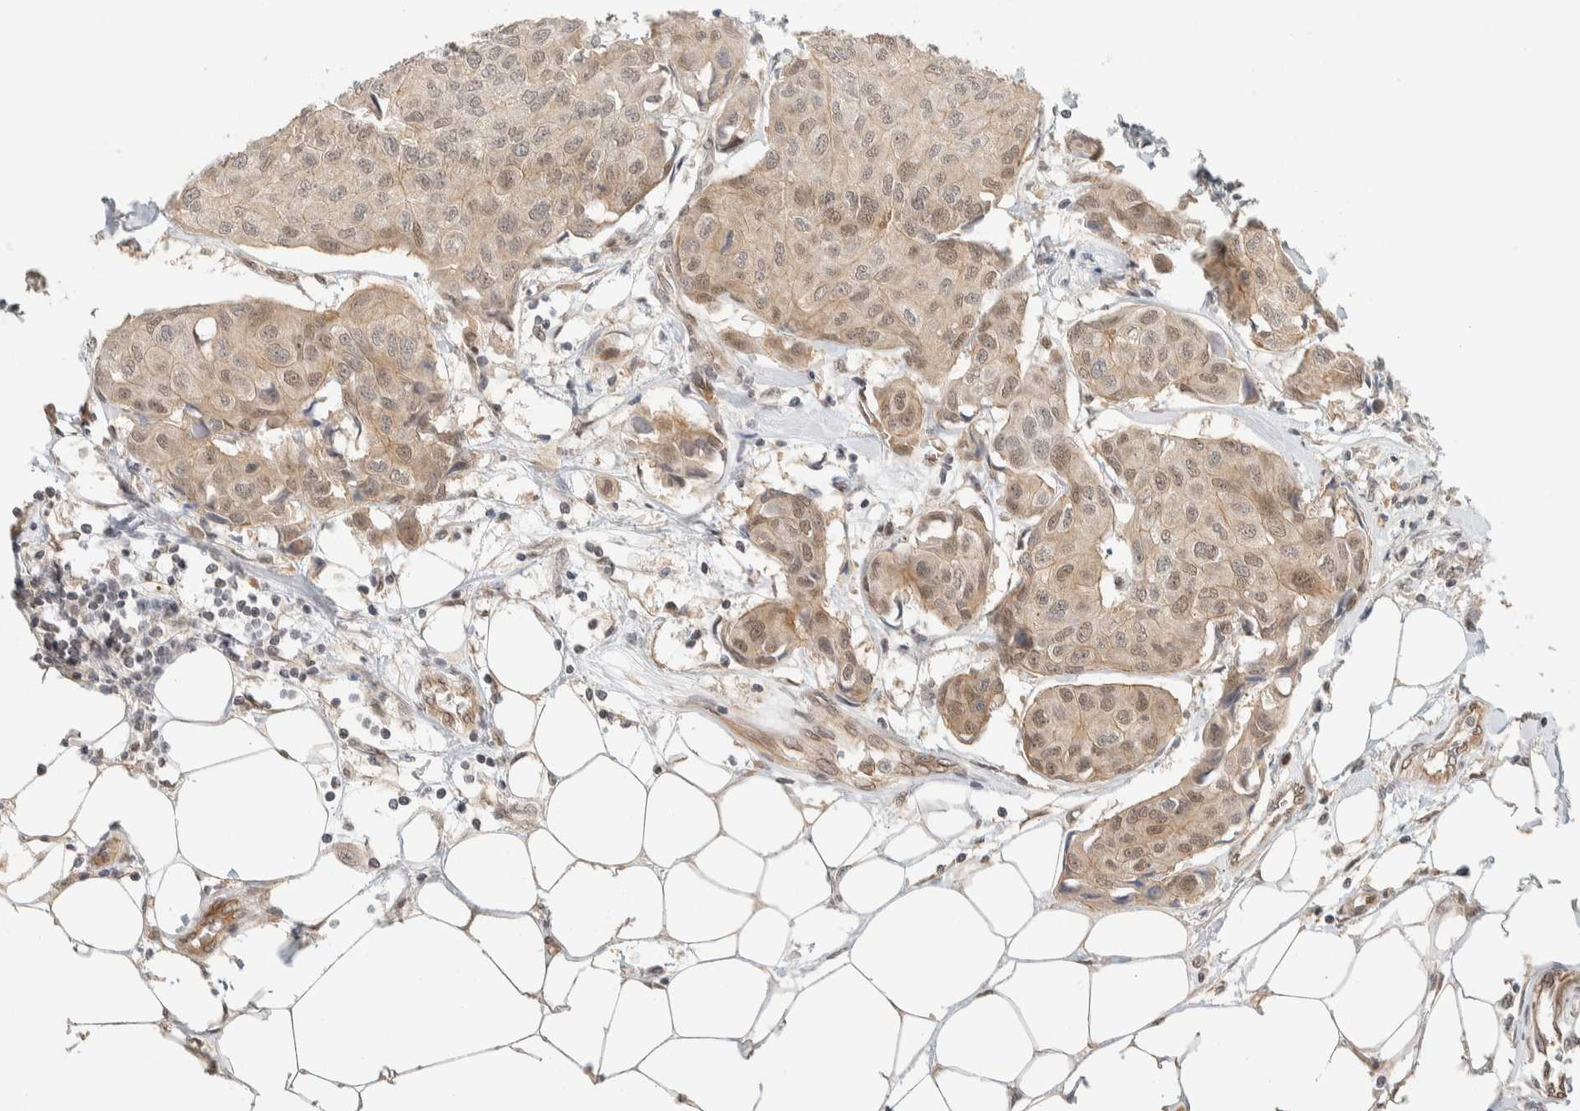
{"staining": {"intensity": "weak", "quantity": ">75%", "location": "cytoplasmic/membranous,nuclear"}, "tissue": "breast cancer", "cell_type": "Tumor cells", "image_type": "cancer", "snomed": [{"axis": "morphology", "description": "Duct carcinoma"}, {"axis": "topography", "description": "Breast"}], "caption": "Breast infiltrating ductal carcinoma stained with DAB IHC reveals low levels of weak cytoplasmic/membranous and nuclear staining in approximately >75% of tumor cells.", "gene": "ZBTB2", "patient": {"sex": "female", "age": 80}}